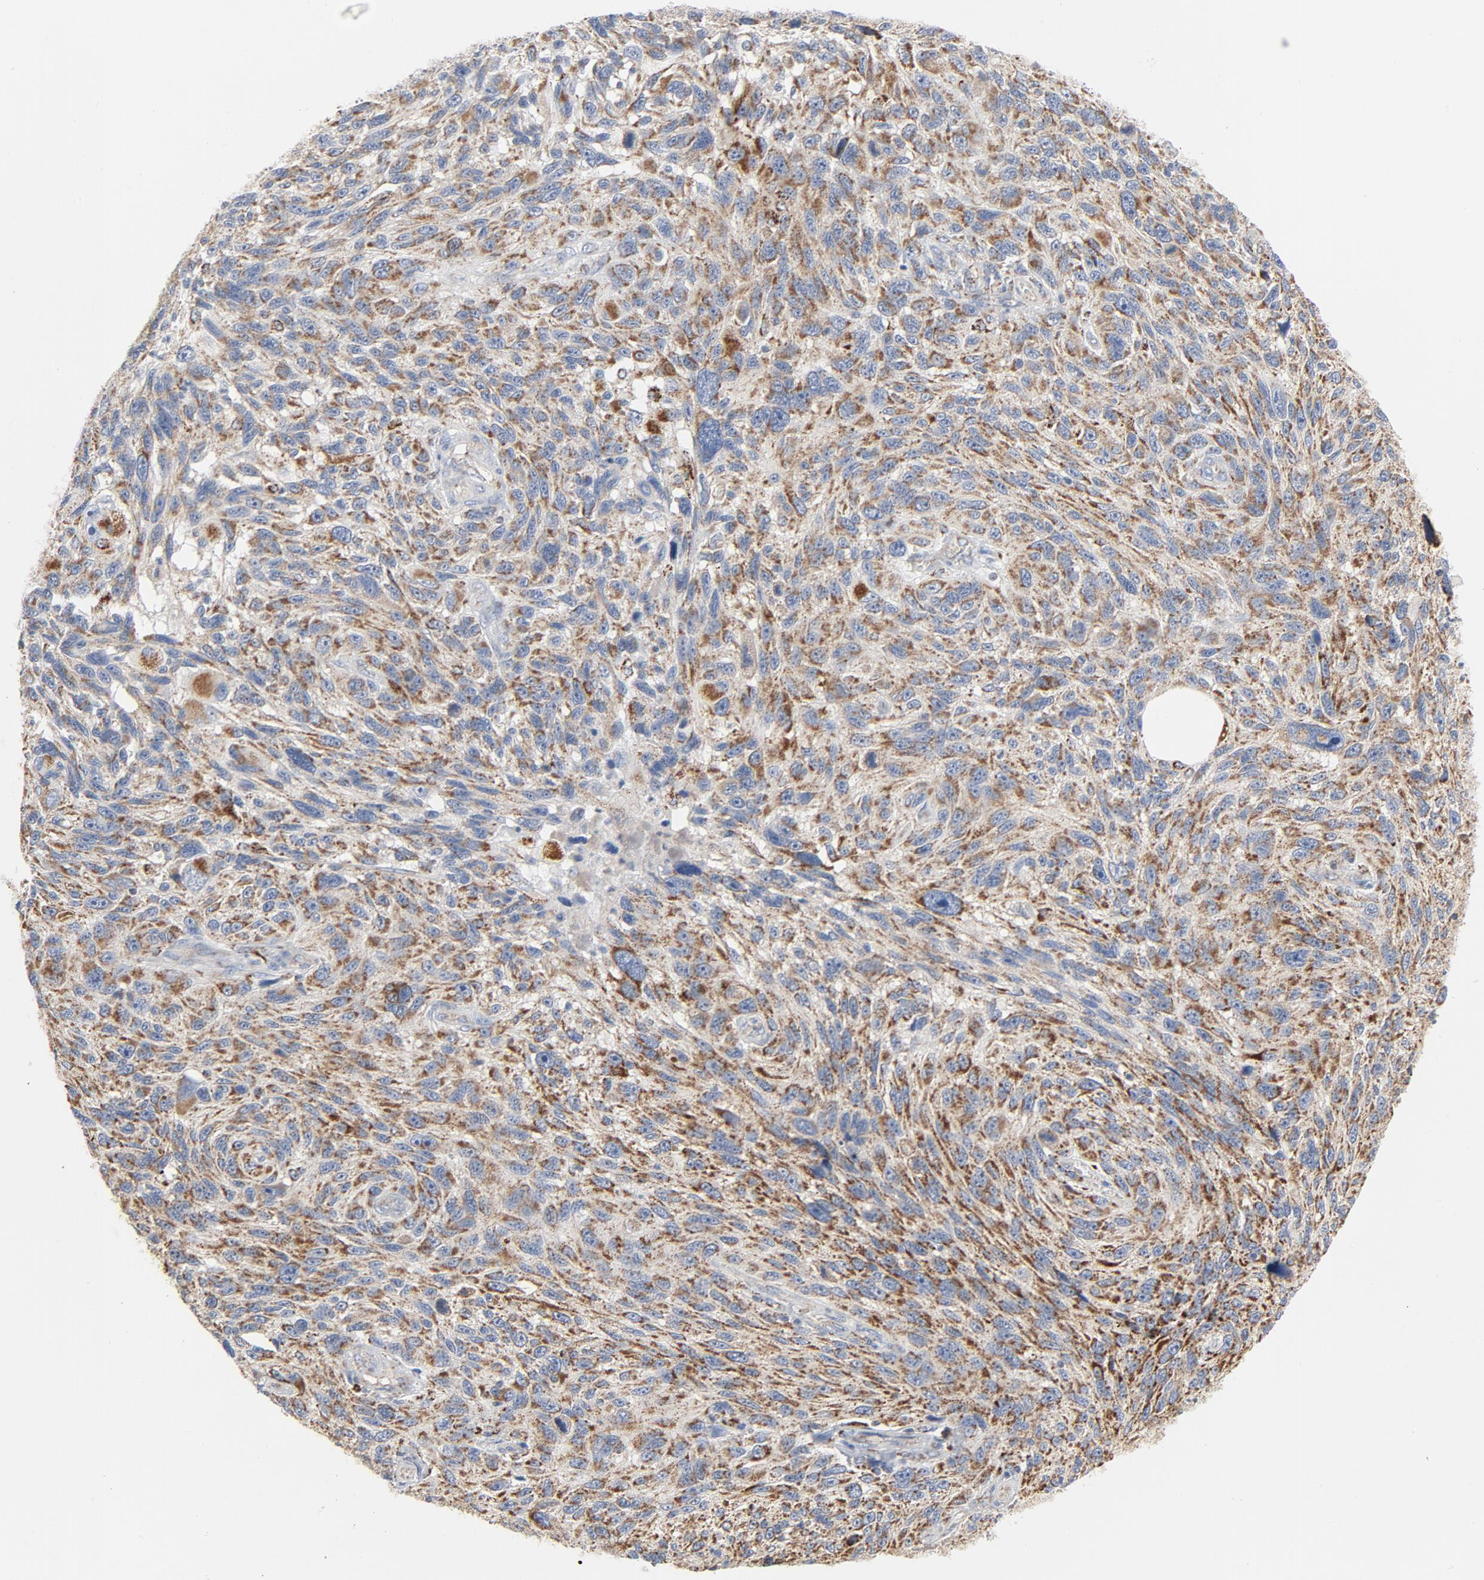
{"staining": {"intensity": "moderate", "quantity": ">75%", "location": "cytoplasmic/membranous"}, "tissue": "melanoma", "cell_type": "Tumor cells", "image_type": "cancer", "snomed": [{"axis": "morphology", "description": "Malignant melanoma, NOS"}, {"axis": "topography", "description": "Skin"}], "caption": "Immunohistochemical staining of malignant melanoma displays medium levels of moderate cytoplasmic/membranous expression in approximately >75% of tumor cells.", "gene": "SETD3", "patient": {"sex": "male", "age": 53}}